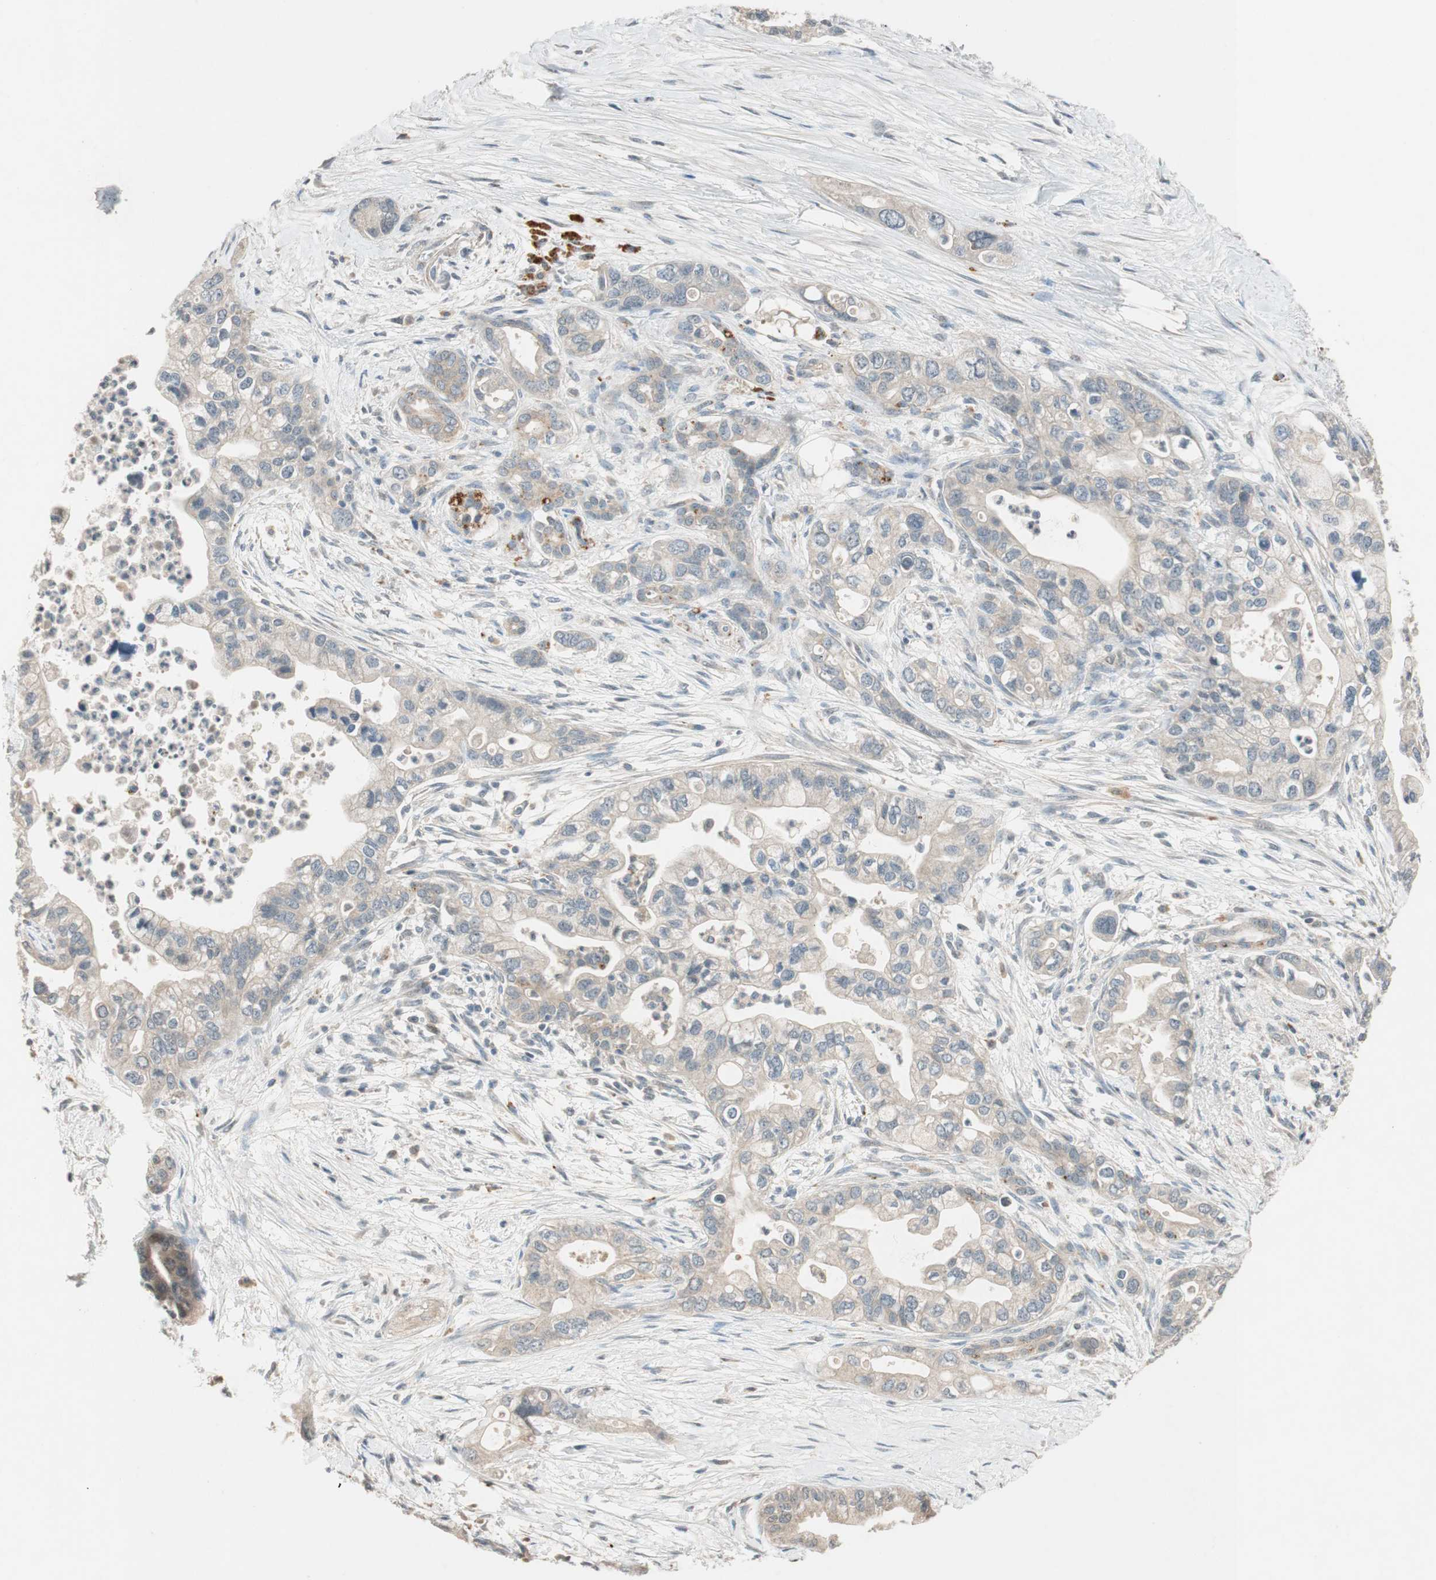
{"staining": {"intensity": "weak", "quantity": ">75%", "location": "cytoplasmic/membranous"}, "tissue": "pancreatic cancer", "cell_type": "Tumor cells", "image_type": "cancer", "snomed": [{"axis": "morphology", "description": "Adenocarcinoma, NOS"}, {"axis": "topography", "description": "Pancreas"}], "caption": "A photomicrograph showing weak cytoplasmic/membranous staining in approximately >75% of tumor cells in pancreatic cancer (adenocarcinoma), as visualized by brown immunohistochemical staining.", "gene": "GLB1", "patient": {"sex": "male", "age": 70}}